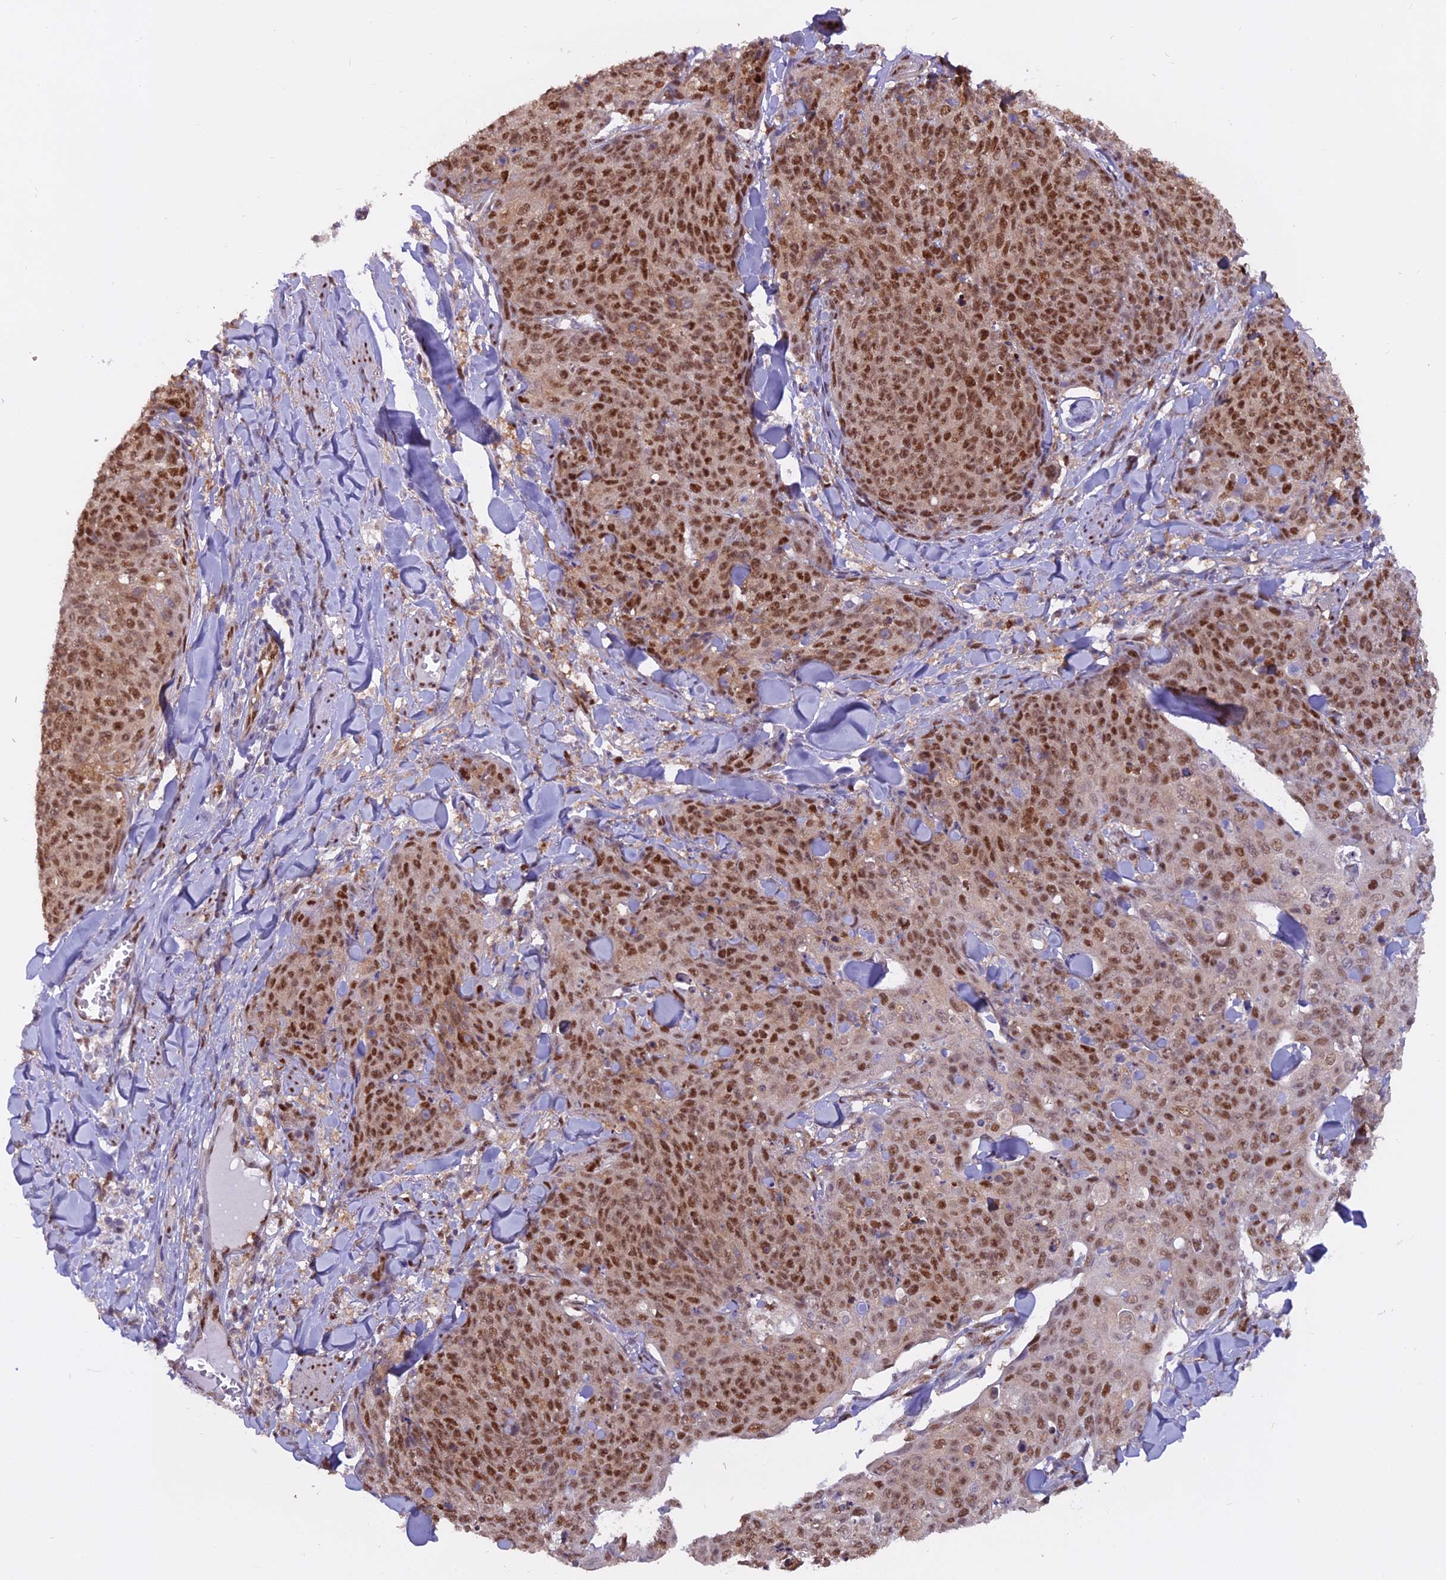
{"staining": {"intensity": "moderate", "quantity": ">75%", "location": "nuclear"}, "tissue": "skin cancer", "cell_type": "Tumor cells", "image_type": "cancer", "snomed": [{"axis": "morphology", "description": "Squamous cell carcinoma, NOS"}, {"axis": "topography", "description": "Skin"}, {"axis": "topography", "description": "Vulva"}], "caption": "Immunohistochemistry (IHC) of human skin cancer exhibits medium levels of moderate nuclear positivity in approximately >75% of tumor cells.", "gene": "NPEPL1", "patient": {"sex": "female", "age": 85}}